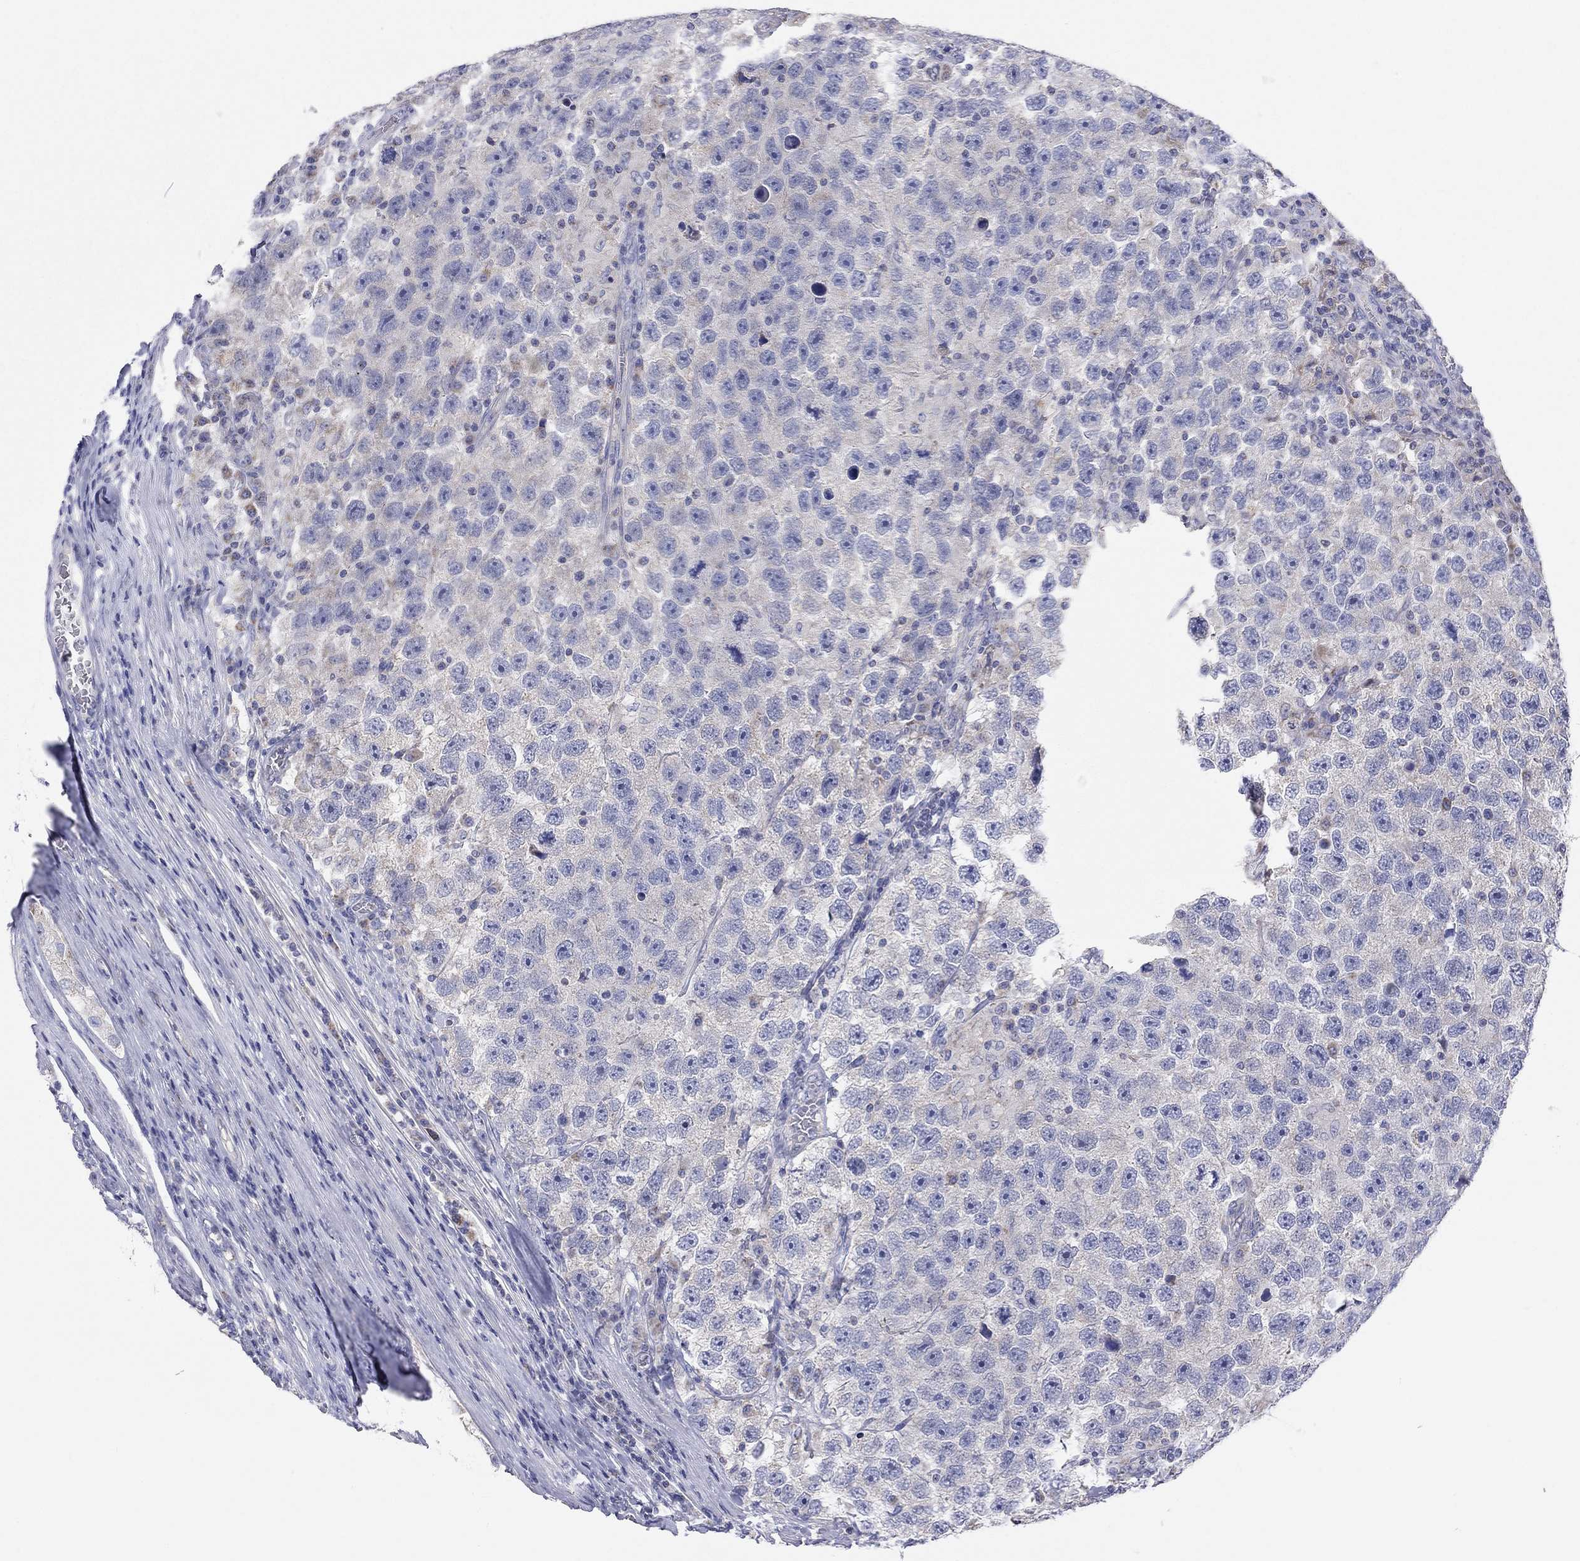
{"staining": {"intensity": "negative", "quantity": "none", "location": "none"}, "tissue": "testis cancer", "cell_type": "Tumor cells", "image_type": "cancer", "snomed": [{"axis": "morphology", "description": "Seminoma, NOS"}, {"axis": "topography", "description": "Testis"}], "caption": "This is an IHC photomicrograph of testis cancer (seminoma). There is no expression in tumor cells.", "gene": "RCAN1", "patient": {"sex": "male", "age": 26}}